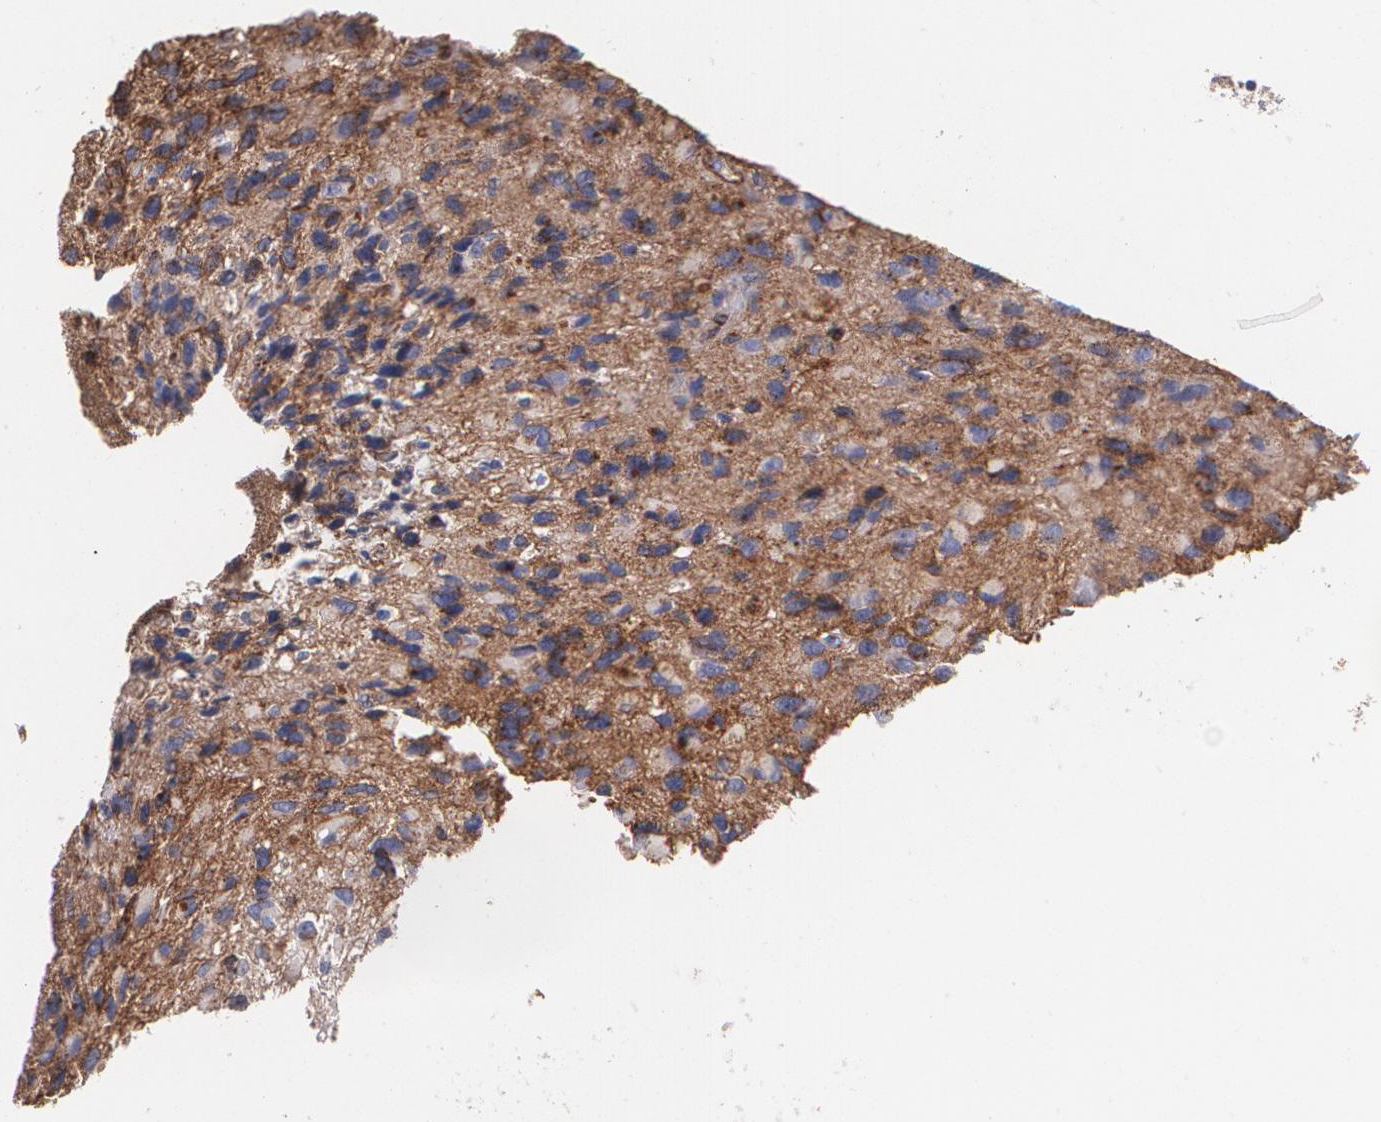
{"staining": {"intensity": "strong", "quantity": ">75%", "location": "cytoplasmic/membranous"}, "tissue": "glioma", "cell_type": "Tumor cells", "image_type": "cancer", "snomed": [{"axis": "morphology", "description": "Glioma, malignant, High grade"}, {"axis": "topography", "description": "Brain"}], "caption": "Glioma stained with a protein marker reveals strong staining in tumor cells.", "gene": "TJP1", "patient": {"sex": "male", "age": 69}}